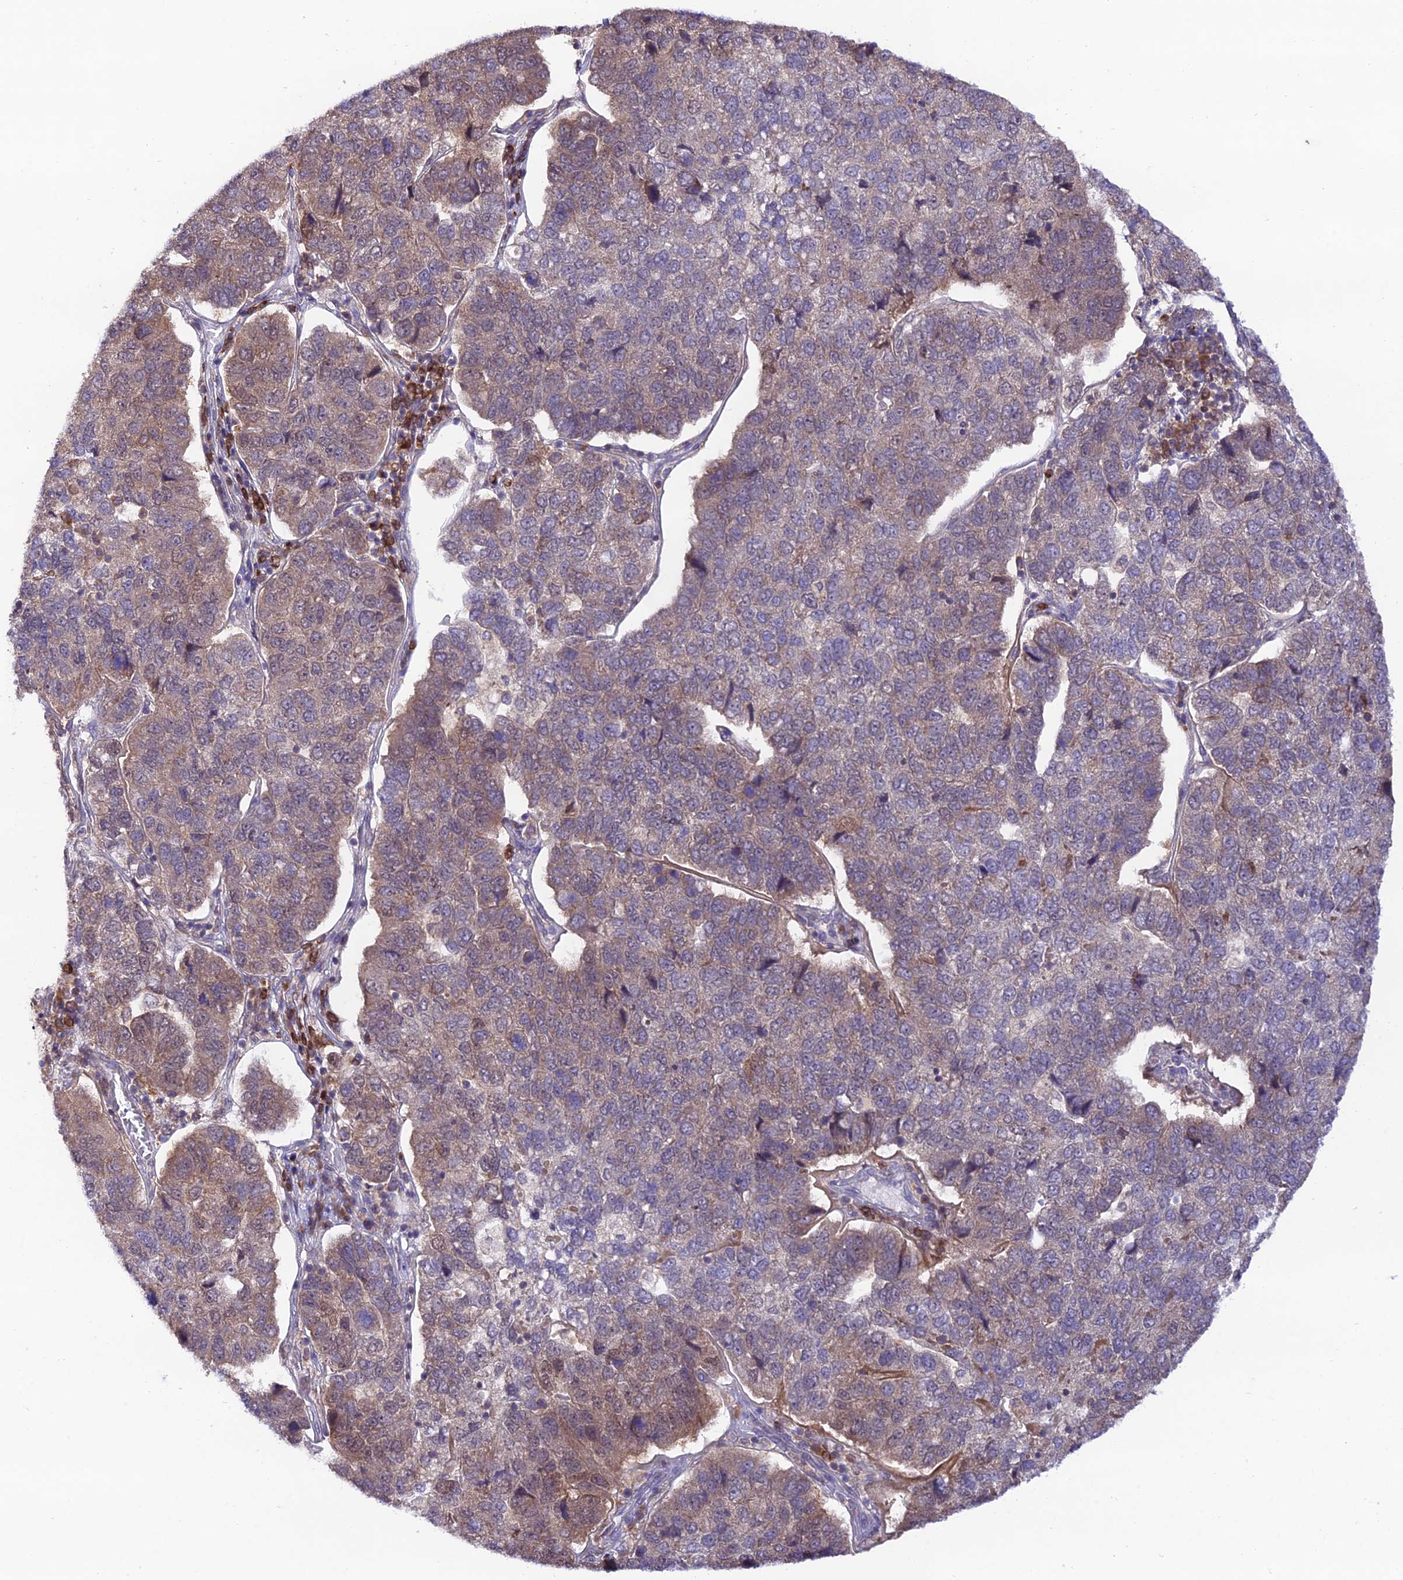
{"staining": {"intensity": "moderate", "quantity": "25%-75%", "location": "cytoplasmic/membranous"}, "tissue": "pancreatic cancer", "cell_type": "Tumor cells", "image_type": "cancer", "snomed": [{"axis": "morphology", "description": "Adenocarcinoma, NOS"}, {"axis": "topography", "description": "Pancreas"}], "caption": "Protein positivity by immunohistochemistry (IHC) shows moderate cytoplasmic/membranous expression in about 25%-75% of tumor cells in adenocarcinoma (pancreatic). The staining was performed using DAB (3,3'-diaminobenzidine), with brown indicating positive protein expression. Nuclei are stained blue with hematoxylin.", "gene": "TRIM40", "patient": {"sex": "female", "age": 61}}